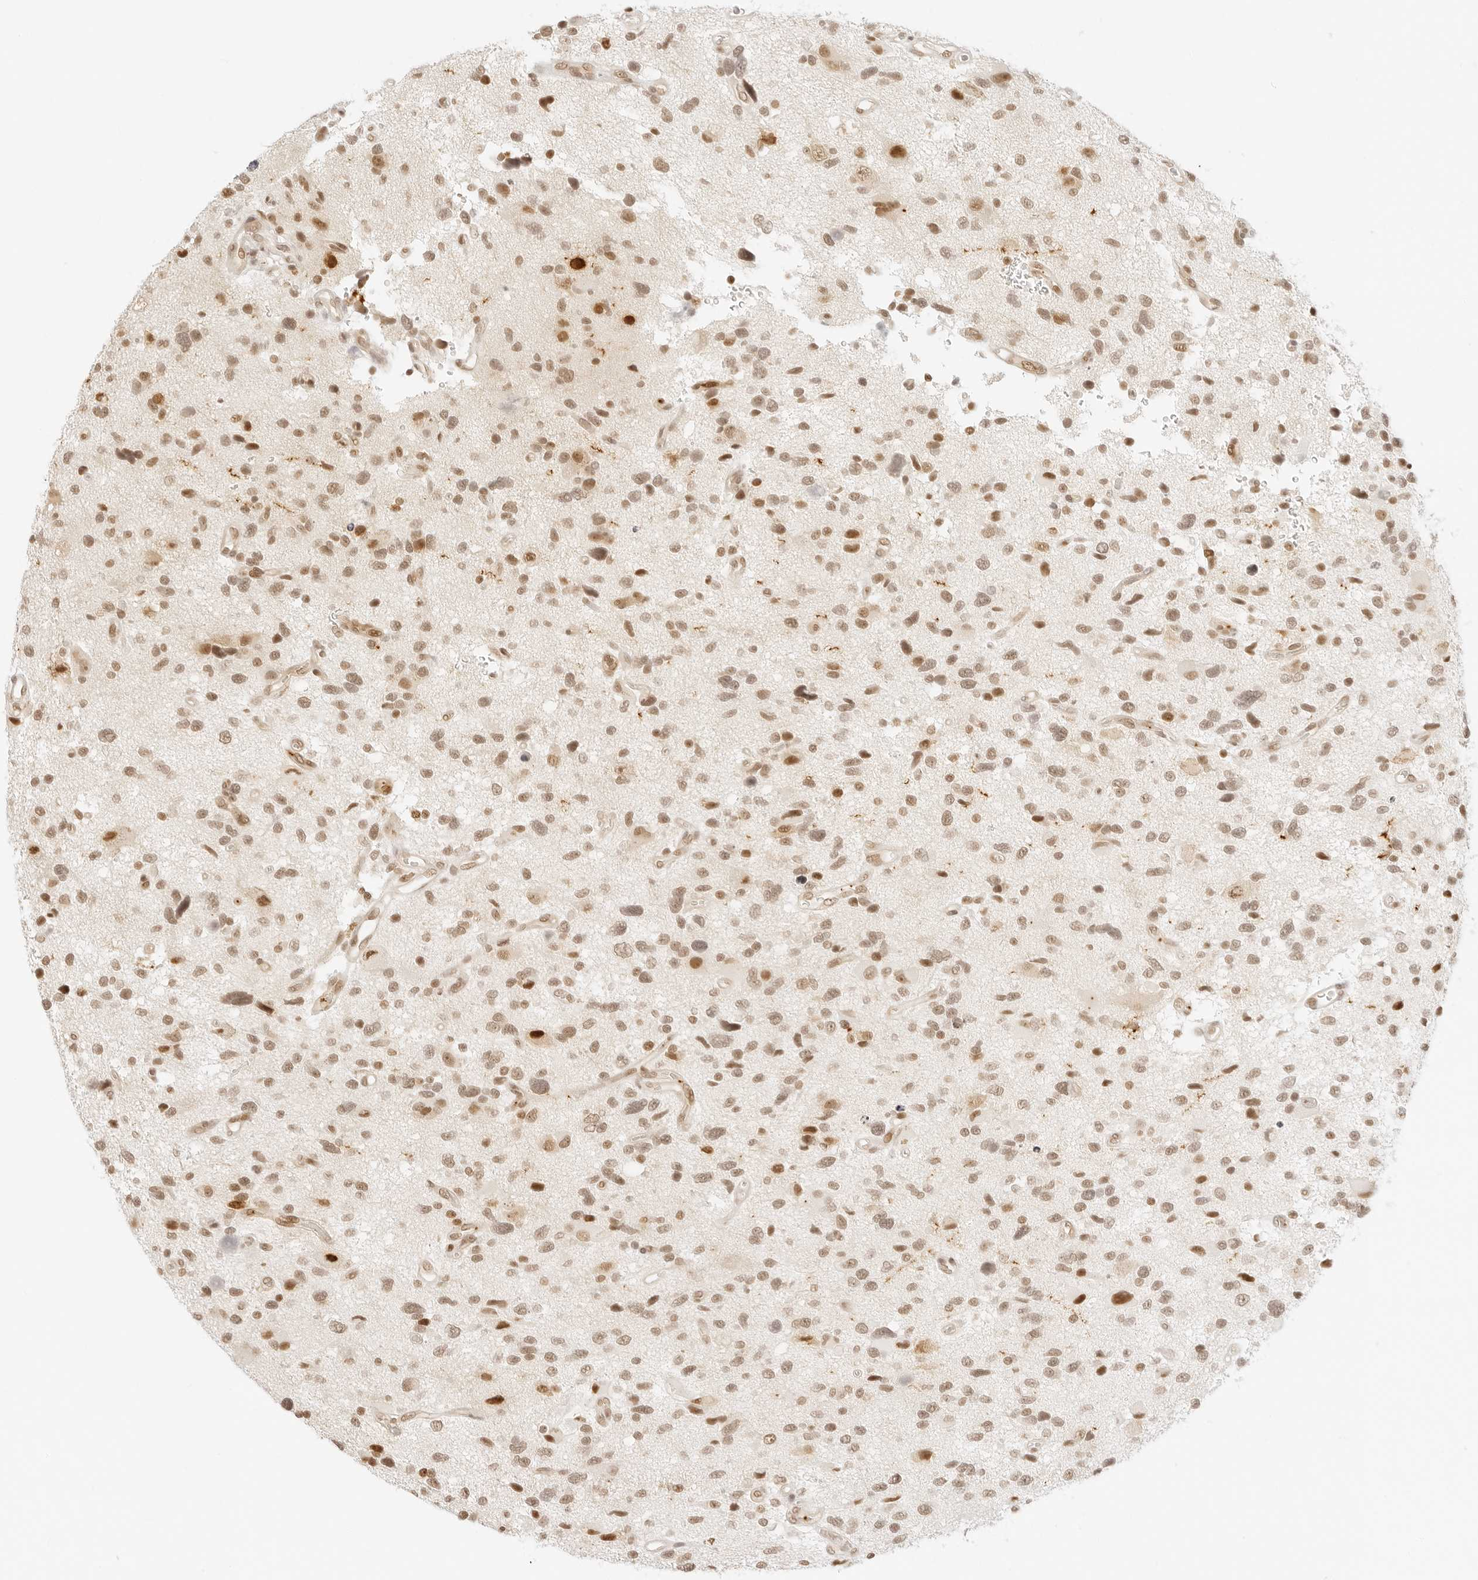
{"staining": {"intensity": "moderate", "quantity": ">75%", "location": "nuclear"}, "tissue": "glioma", "cell_type": "Tumor cells", "image_type": "cancer", "snomed": [{"axis": "morphology", "description": "Glioma, malignant, High grade"}, {"axis": "topography", "description": "Brain"}], "caption": "Immunohistochemical staining of human glioma exhibits medium levels of moderate nuclear expression in about >75% of tumor cells.", "gene": "GNAS", "patient": {"sex": "male", "age": 33}}